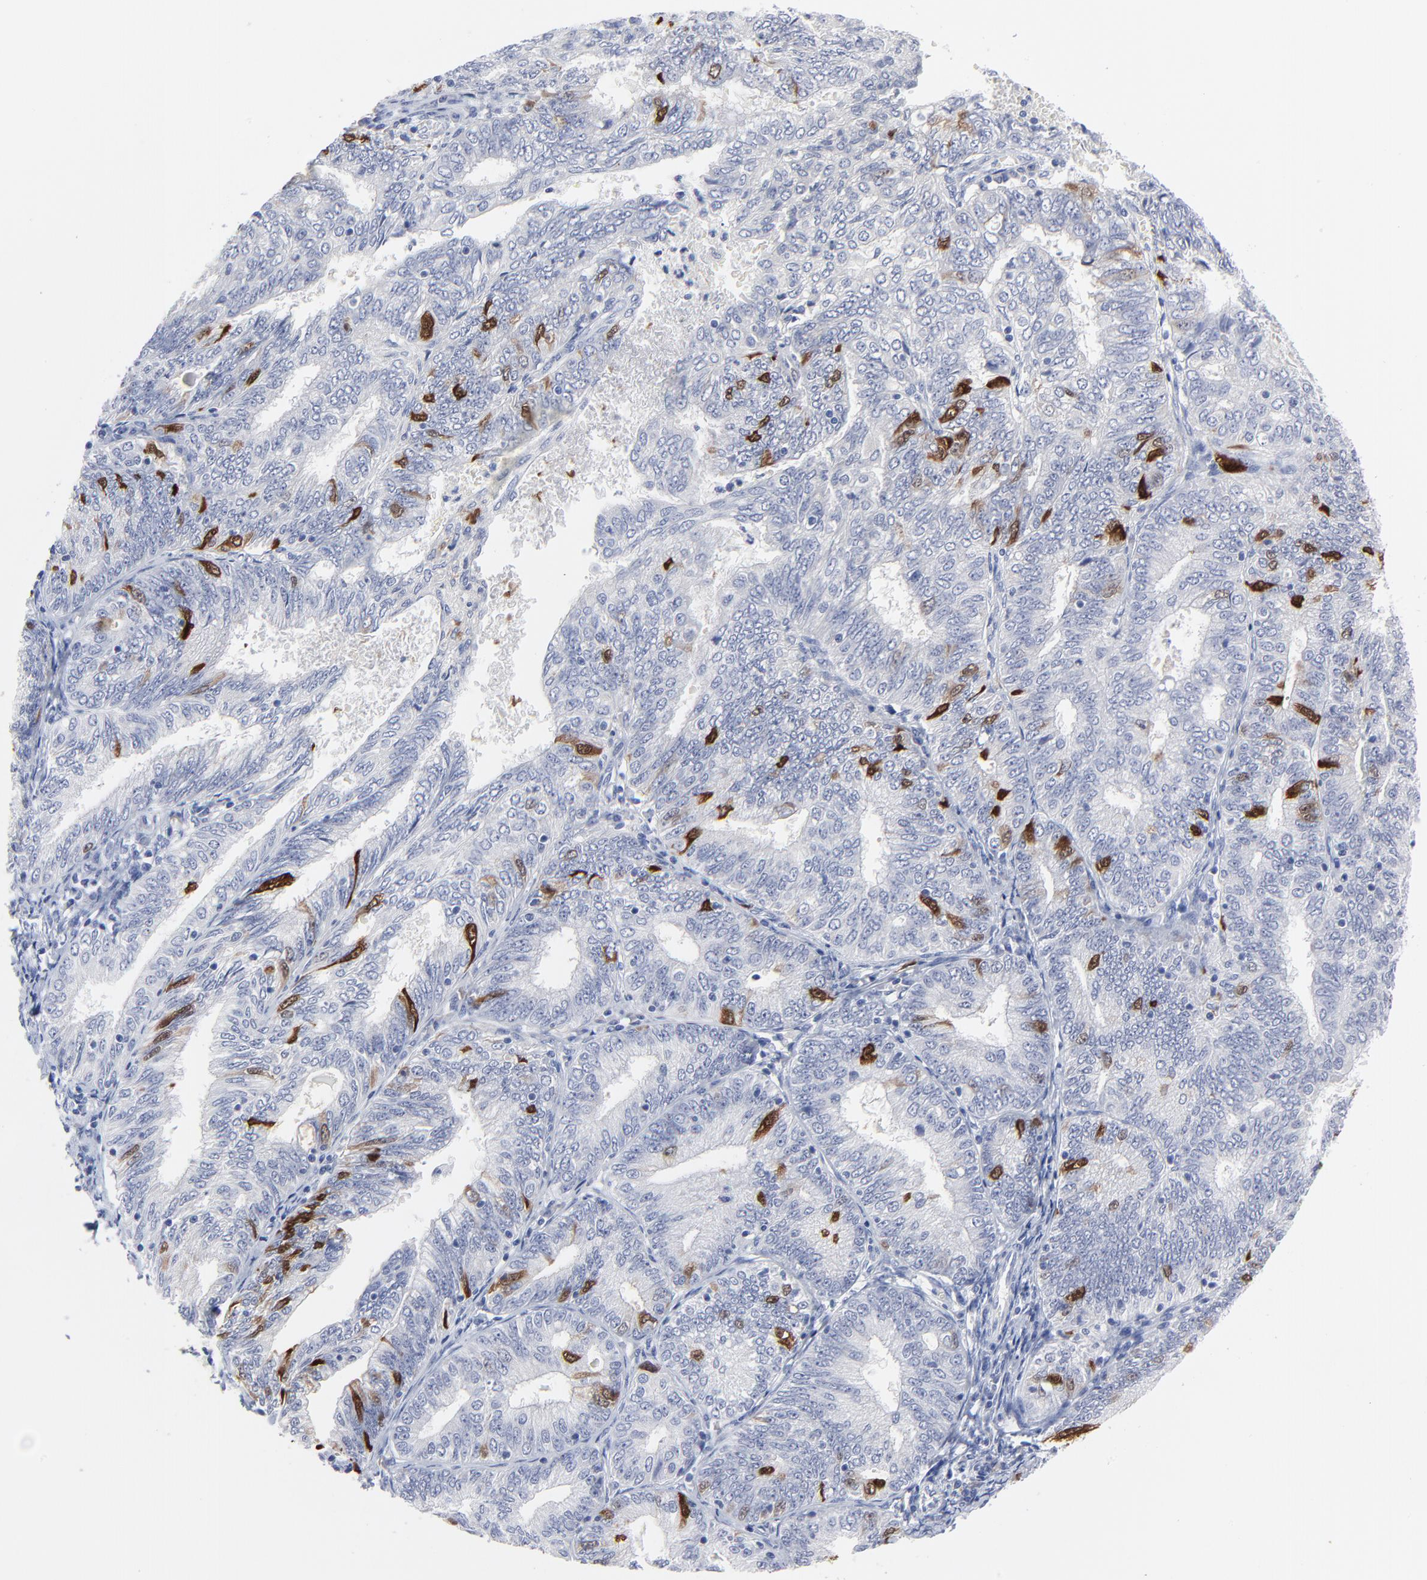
{"staining": {"intensity": "strong", "quantity": "<25%", "location": "cytoplasmic/membranous,nuclear"}, "tissue": "endometrial cancer", "cell_type": "Tumor cells", "image_type": "cancer", "snomed": [{"axis": "morphology", "description": "Adenocarcinoma, NOS"}, {"axis": "topography", "description": "Endometrium"}], "caption": "Immunohistochemistry (IHC) image of human endometrial adenocarcinoma stained for a protein (brown), which demonstrates medium levels of strong cytoplasmic/membranous and nuclear expression in approximately <25% of tumor cells.", "gene": "CDK1", "patient": {"sex": "female", "age": 69}}